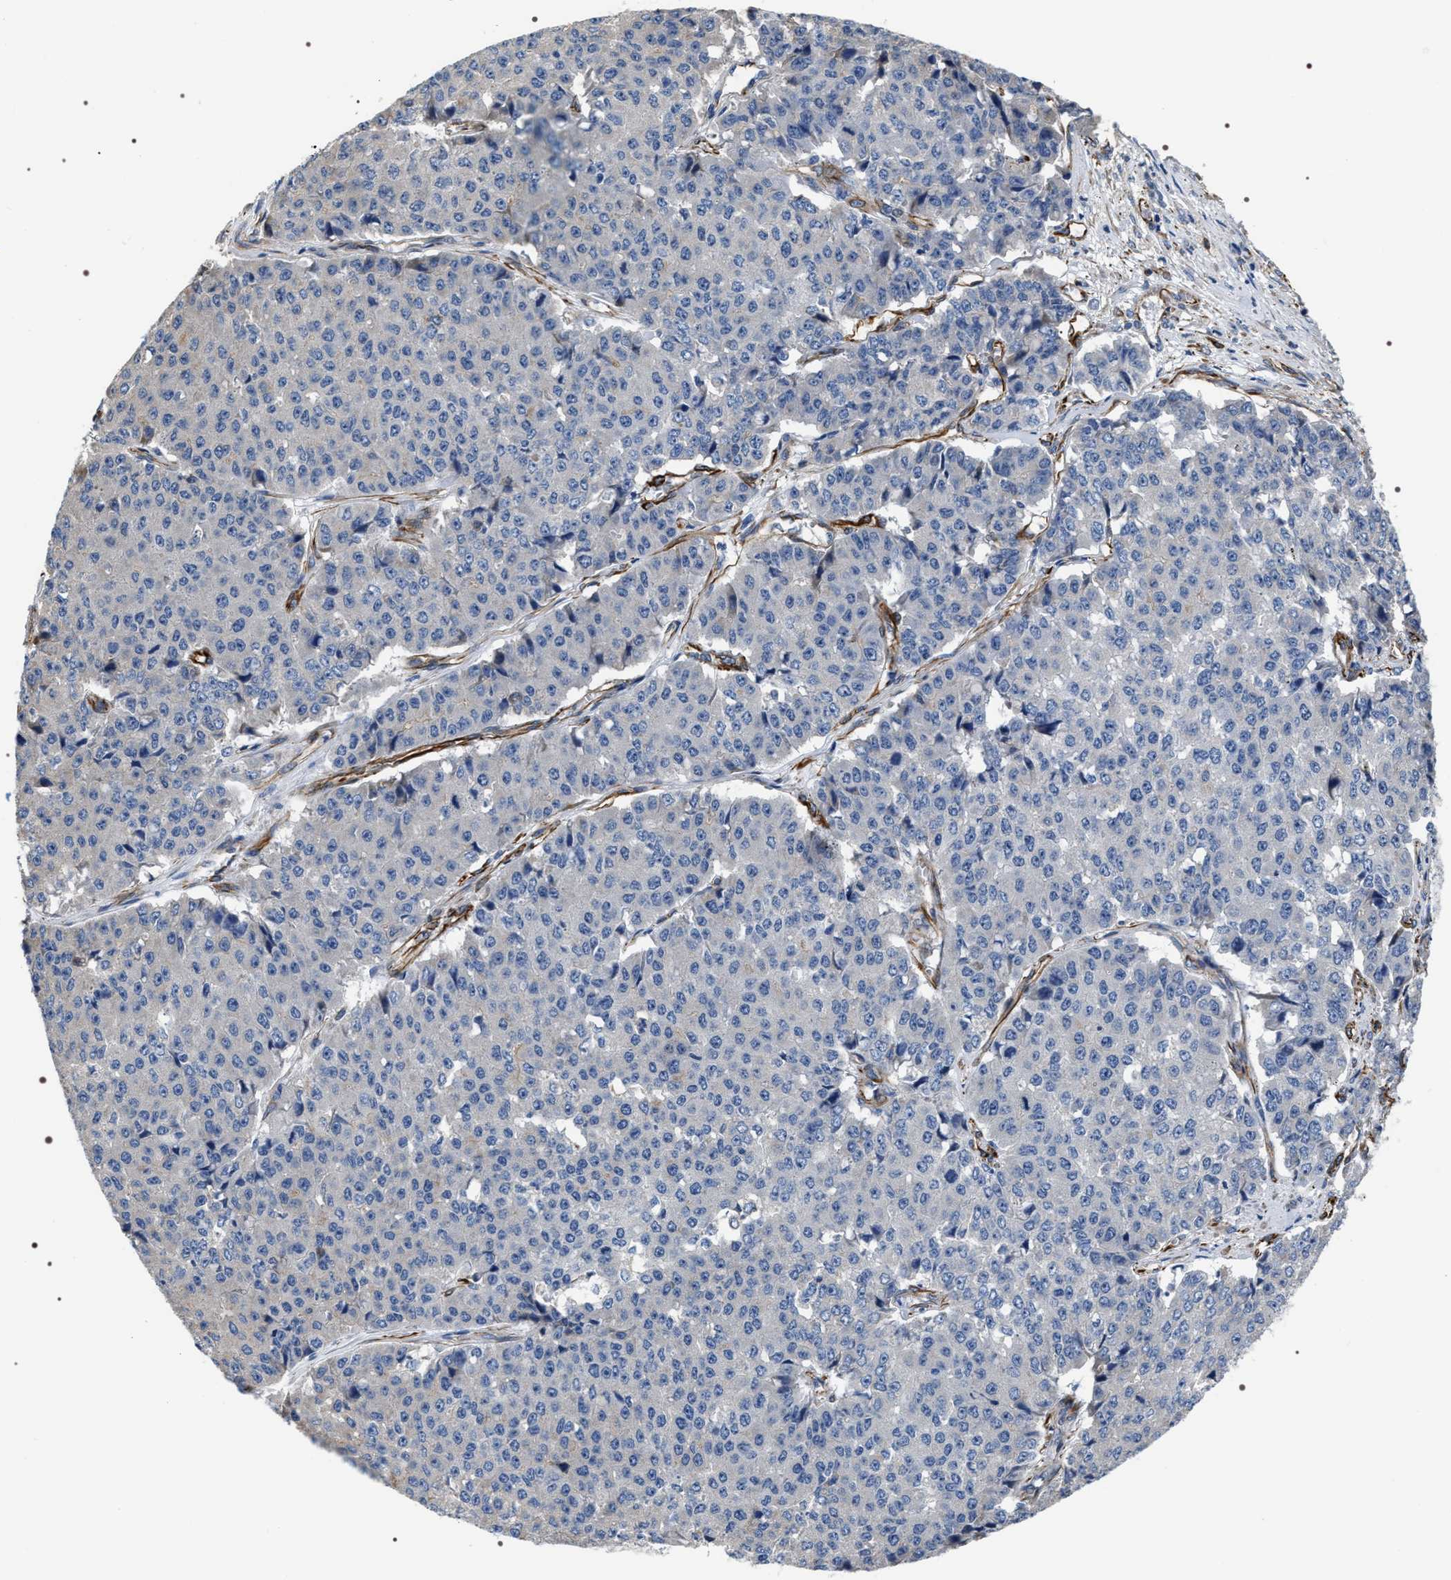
{"staining": {"intensity": "negative", "quantity": "none", "location": "none"}, "tissue": "pancreatic cancer", "cell_type": "Tumor cells", "image_type": "cancer", "snomed": [{"axis": "morphology", "description": "Adenocarcinoma, NOS"}, {"axis": "topography", "description": "Pancreas"}], "caption": "IHC micrograph of adenocarcinoma (pancreatic) stained for a protein (brown), which demonstrates no positivity in tumor cells.", "gene": "PKD1L1", "patient": {"sex": "male", "age": 50}}